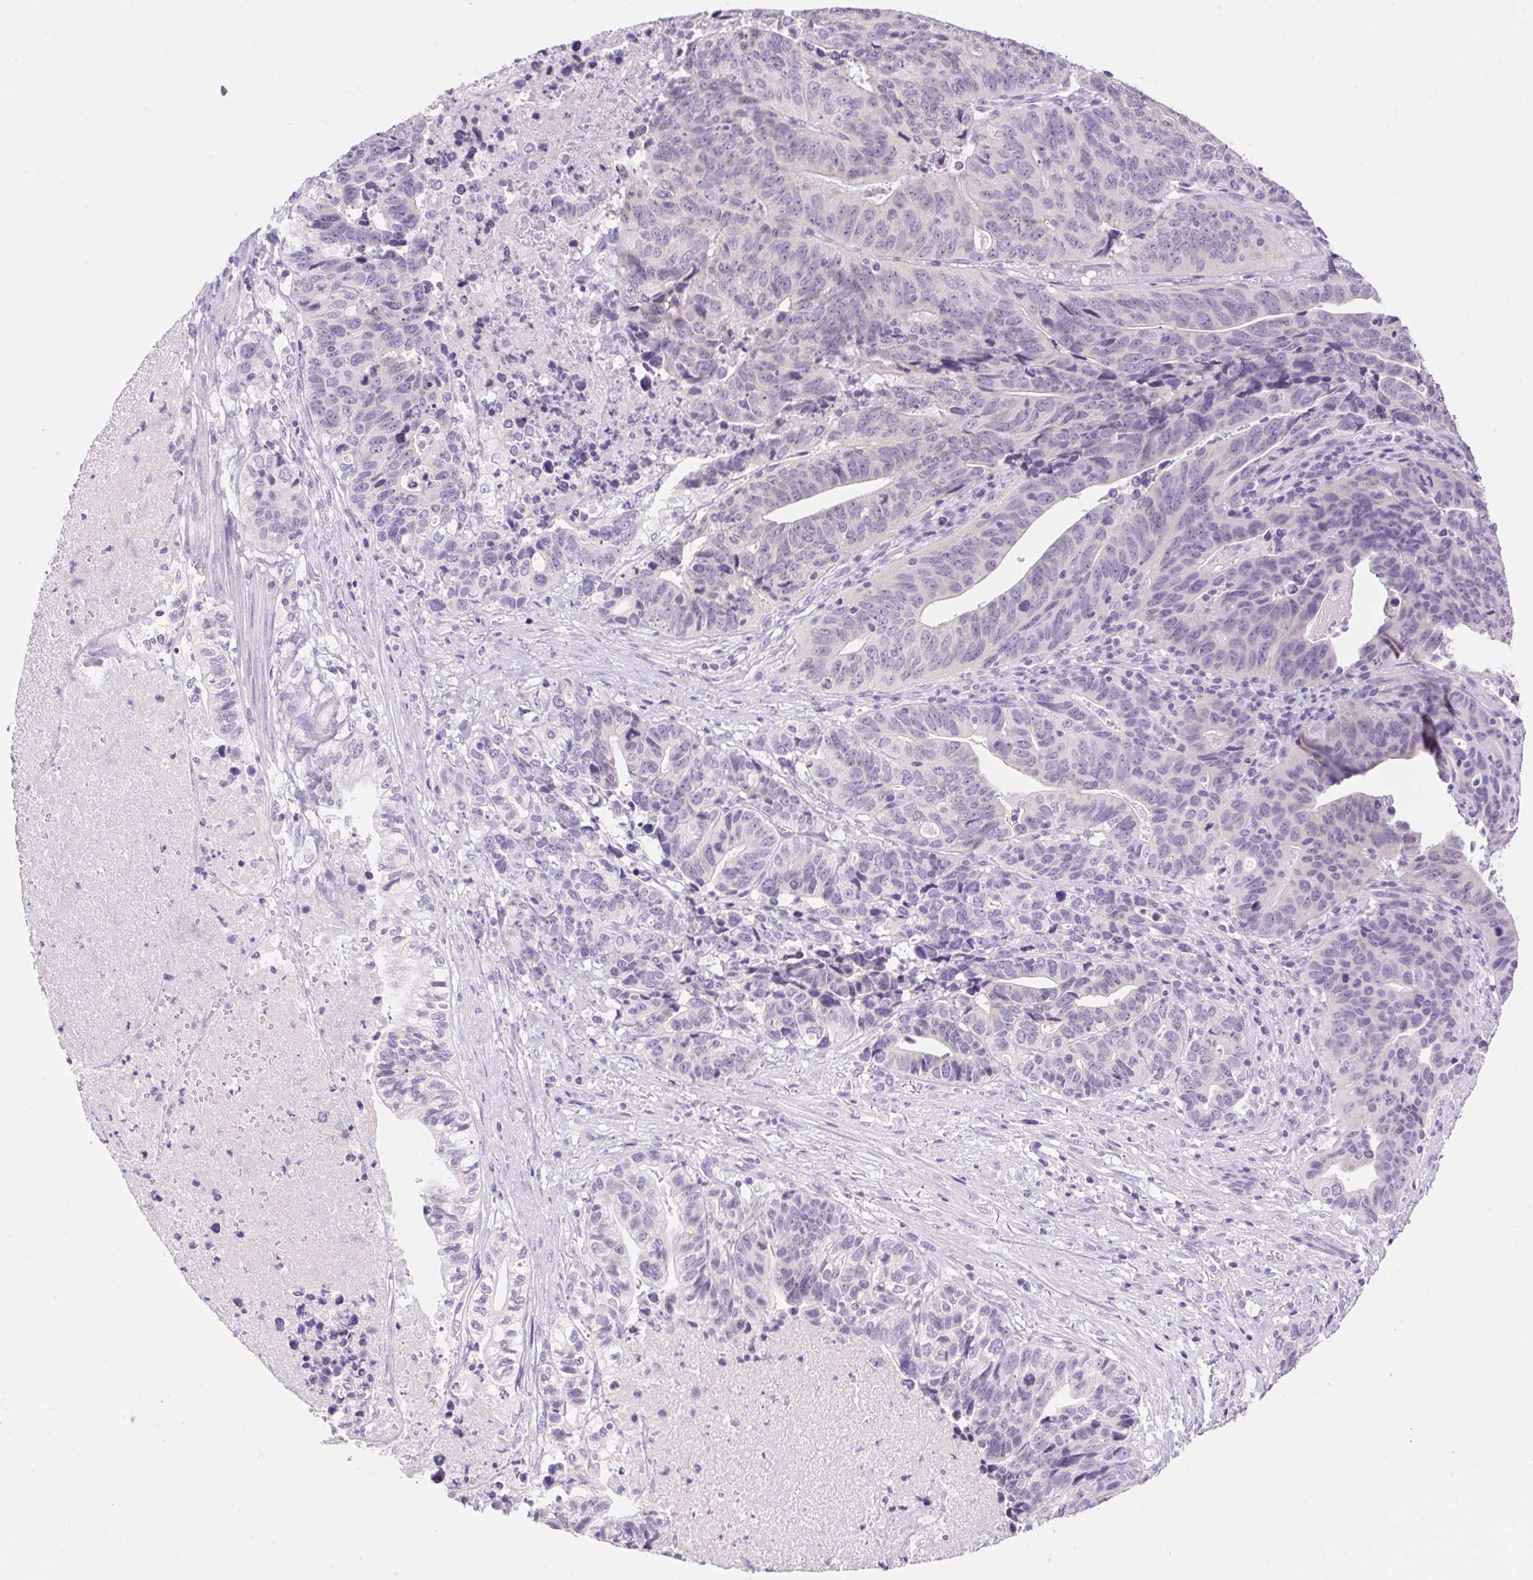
{"staining": {"intensity": "negative", "quantity": "none", "location": "none"}, "tissue": "stomach cancer", "cell_type": "Tumor cells", "image_type": "cancer", "snomed": [{"axis": "morphology", "description": "Adenocarcinoma, NOS"}, {"axis": "topography", "description": "Stomach, upper"}], "caption": "A high-resolution micrograph shows immunohistochemistry staining of stomach cancer, which demonstrates no significant expression in tumor cells.", "gene": "DHCR24", "patient": {"sex": "female", "age": 67}}